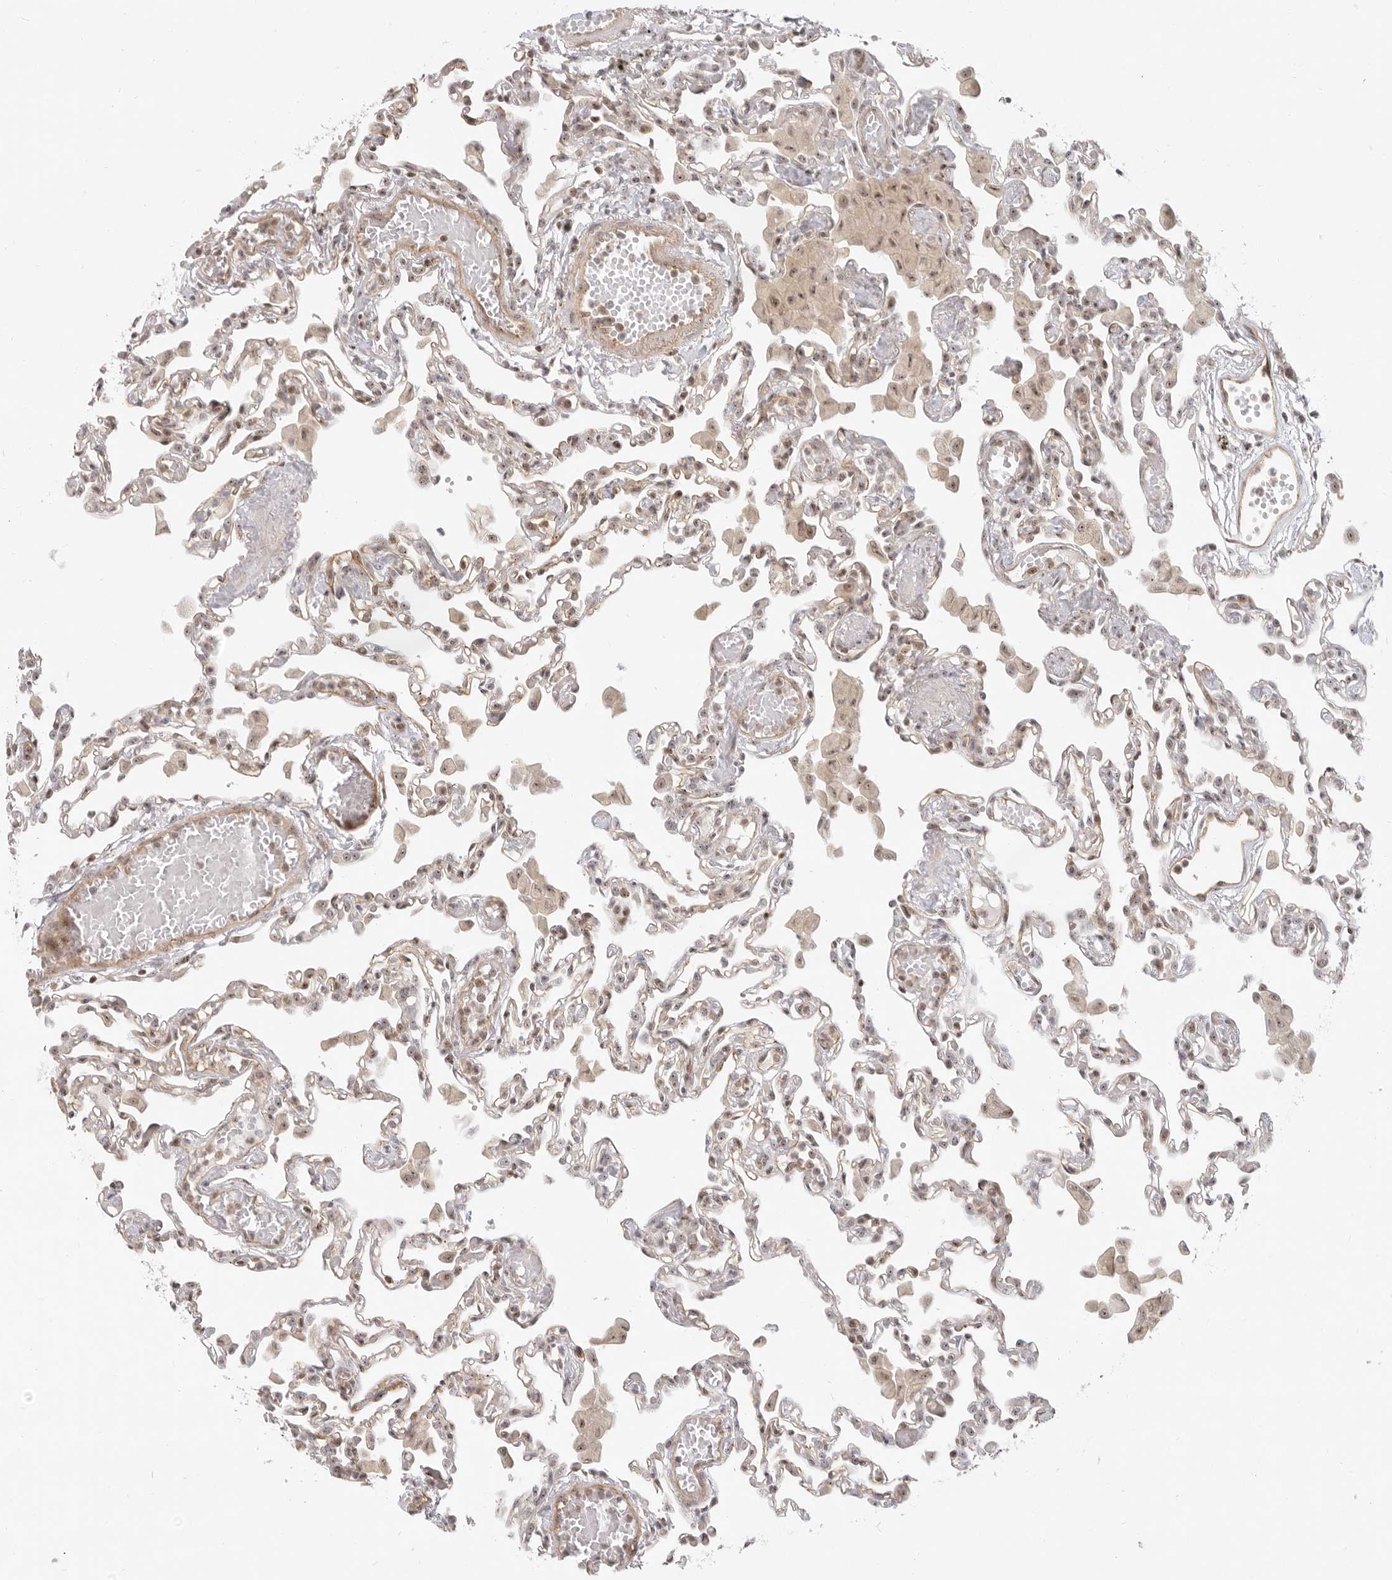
{"staining": {"intensity": "moderate", "quantity": ">75%", "location": "nuclear"}, "tissue": "lung", "cell_type": "Alveolar cells", "image_type": "normal", "snomed": [{"axis": "morphology", "description": "Normal tissue, NOS"}, {"axis": "topography", "description": "Bronchus"}, {"axis": "topography", "description": "Lung"}], "caption": "High-magnification brightfield microscopy of benign lung stained with DAB (3,3'-diaminobenzidine) (brown) and counterstained with hematoxylin (blue). alveolar cells exhibit moderate nuclear expression is seen in approximately>75% of cells.", "gene": "BAP1", "patient": {"sex": "female", "age": 49}}